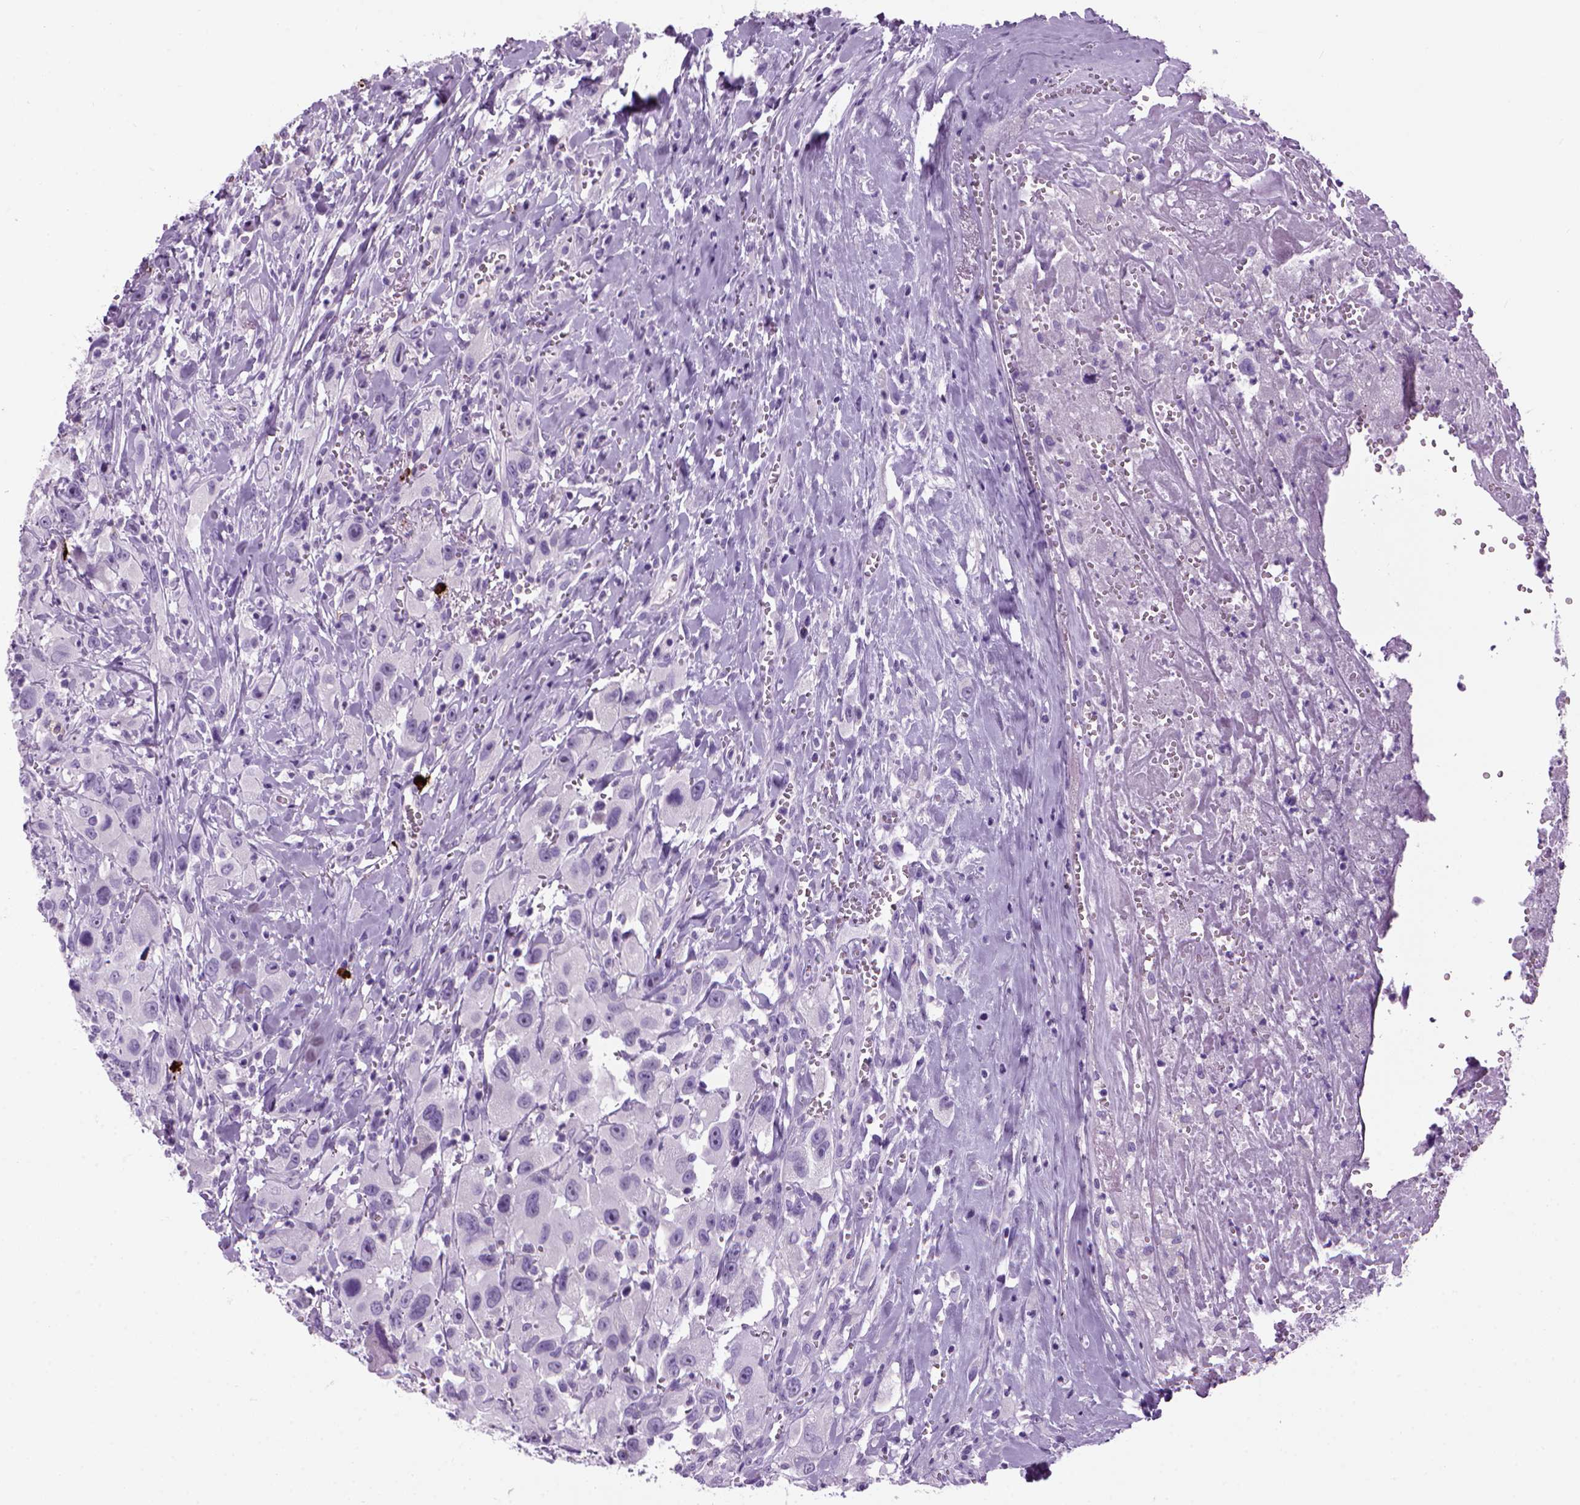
{"staining": {"intensity": "negative", "quantity": "none", "location": "none"}, "tissue": "head and neck cancer", "cell_type": "Tumor cells", "image_type": "cancer", "snomed": [{"axis": "morphology", "description": "Squamous cell carcinoma, NOS"}, {"axis": "morphology", "description": "Squamous cell carcinoma, metastatic, NOS"}, {"axis": "topography", "description": "Oral tissue"}, {"axis": "topography", "description": "Head-Neck"}], "caption": "Human head and neck cancer stained for a protein using IHC displays no positivity in tumor cells.", "gene": "MZB1", "patient": {"sex": "female", "age": 85}}